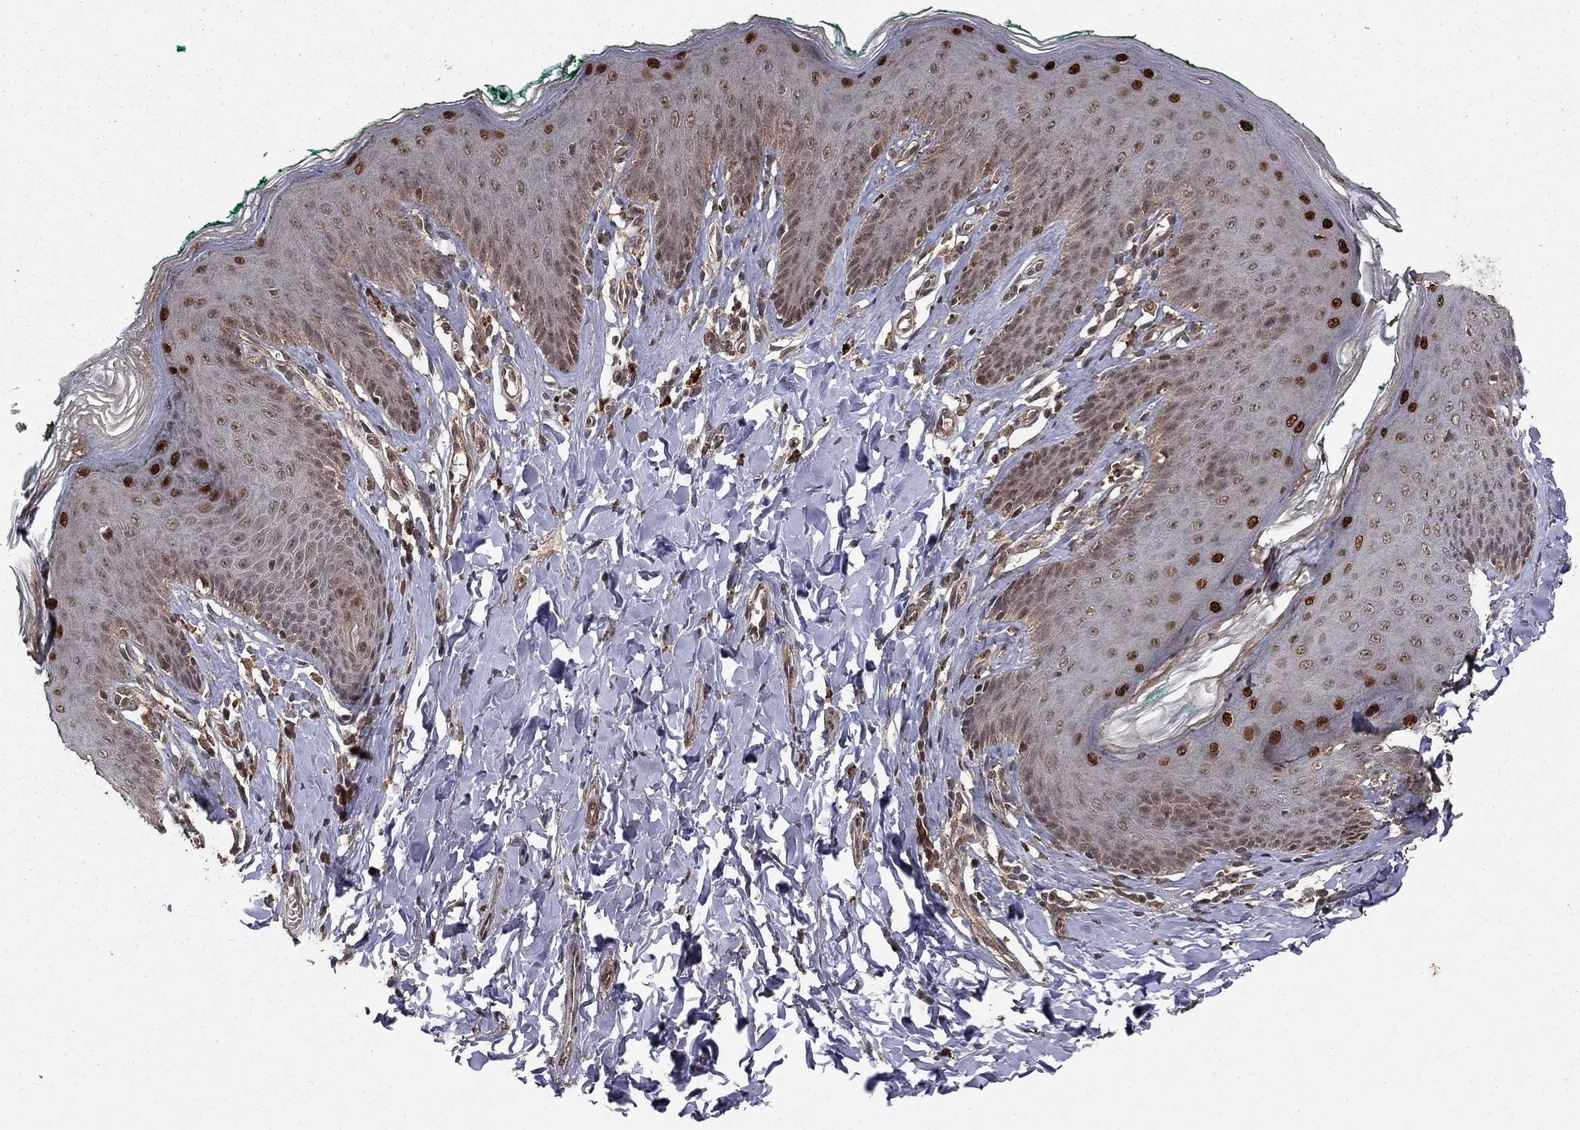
{"staining": {"intensity": "strong", "quantity": "<25%", "location": "nuclear"}, "tissue": "skin", "cell_type": "Epidermal cells", "image_type": "normal", "snomed": [{"axis": "morphology", "description": "Normal tissue, NOS"}, {"axis": "topography", "description": "Vulva"}], "caption": "High-magnification brightfield microscopy of normal skin stained with DAB (brown) and counterstained with hematoxylin (blue). epidermal cells exhibit strong nuclear expression is identified in about<25% of cells. (DAB IHC, brown staining for protein, blue staining for nuclei).", "gene": "PRDM1", "patient": {"sex": "female", "age": 66}}